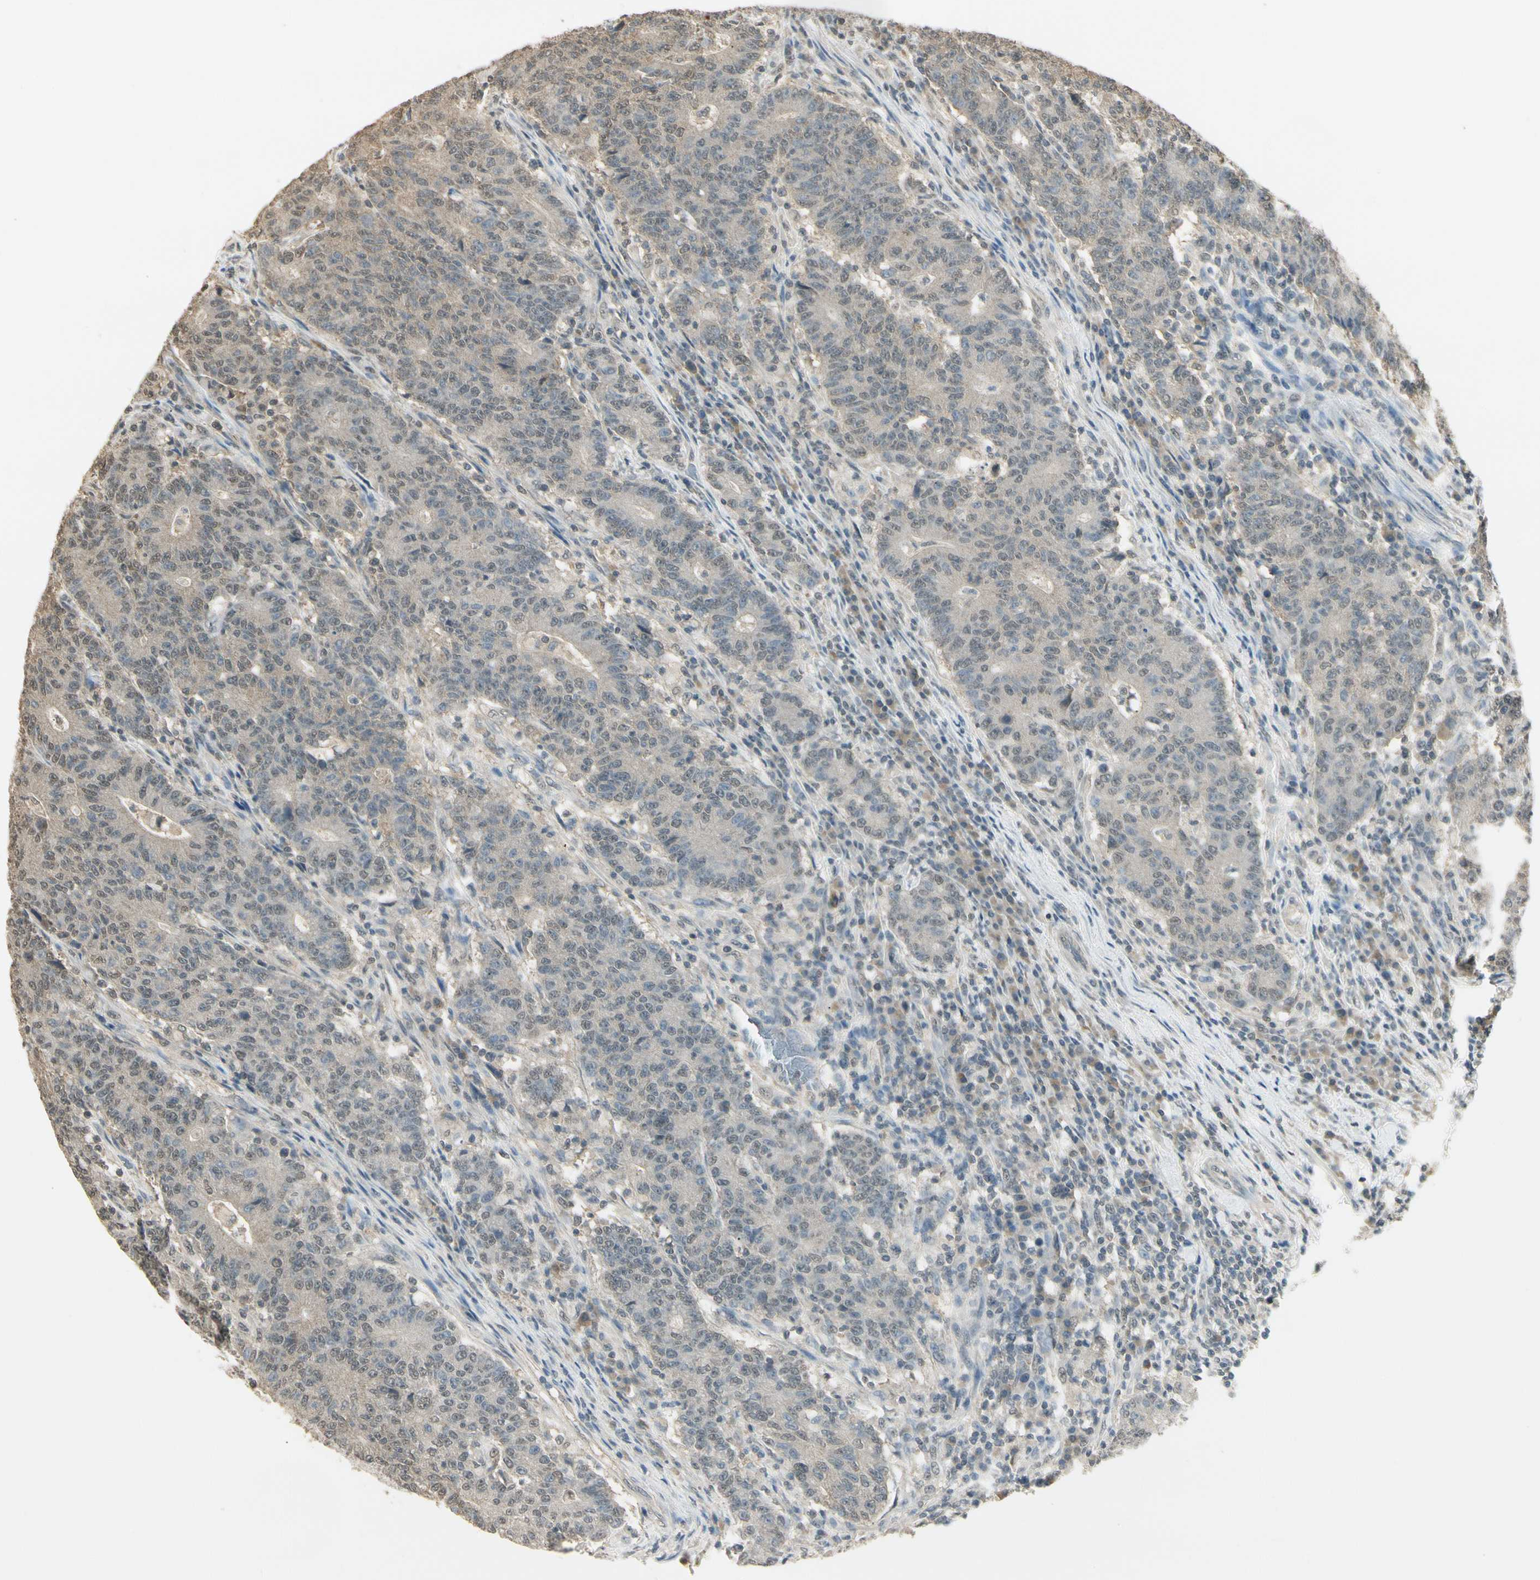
{"staining": {"intensity": "weak", "quantity": "25%-75%", "location": "cytoplasmic/membranous,nuclear"}, "tissue": "colorectal cancer", "cell_type": "Tumor cells", "image_type": "cancer", "snomed": [{"axis": "morphology", "description": "Normal tissue, NOS"}, {"axis": "morphology", "description": "Adenocarcinoma, NOS"}, {"axis": "topography", "description": "Colon"}], "caption": "A high-resolution photomicrograph shows immunohistochemistry (IHC) staining of adenocarcinoma (colorectal), which displays weak cytoplasmic/membranous and nuclear positivity in about 25%-75% of tumor cells.", "gene": "SGCA", "patient": {"sex": "female", "age": 75}}